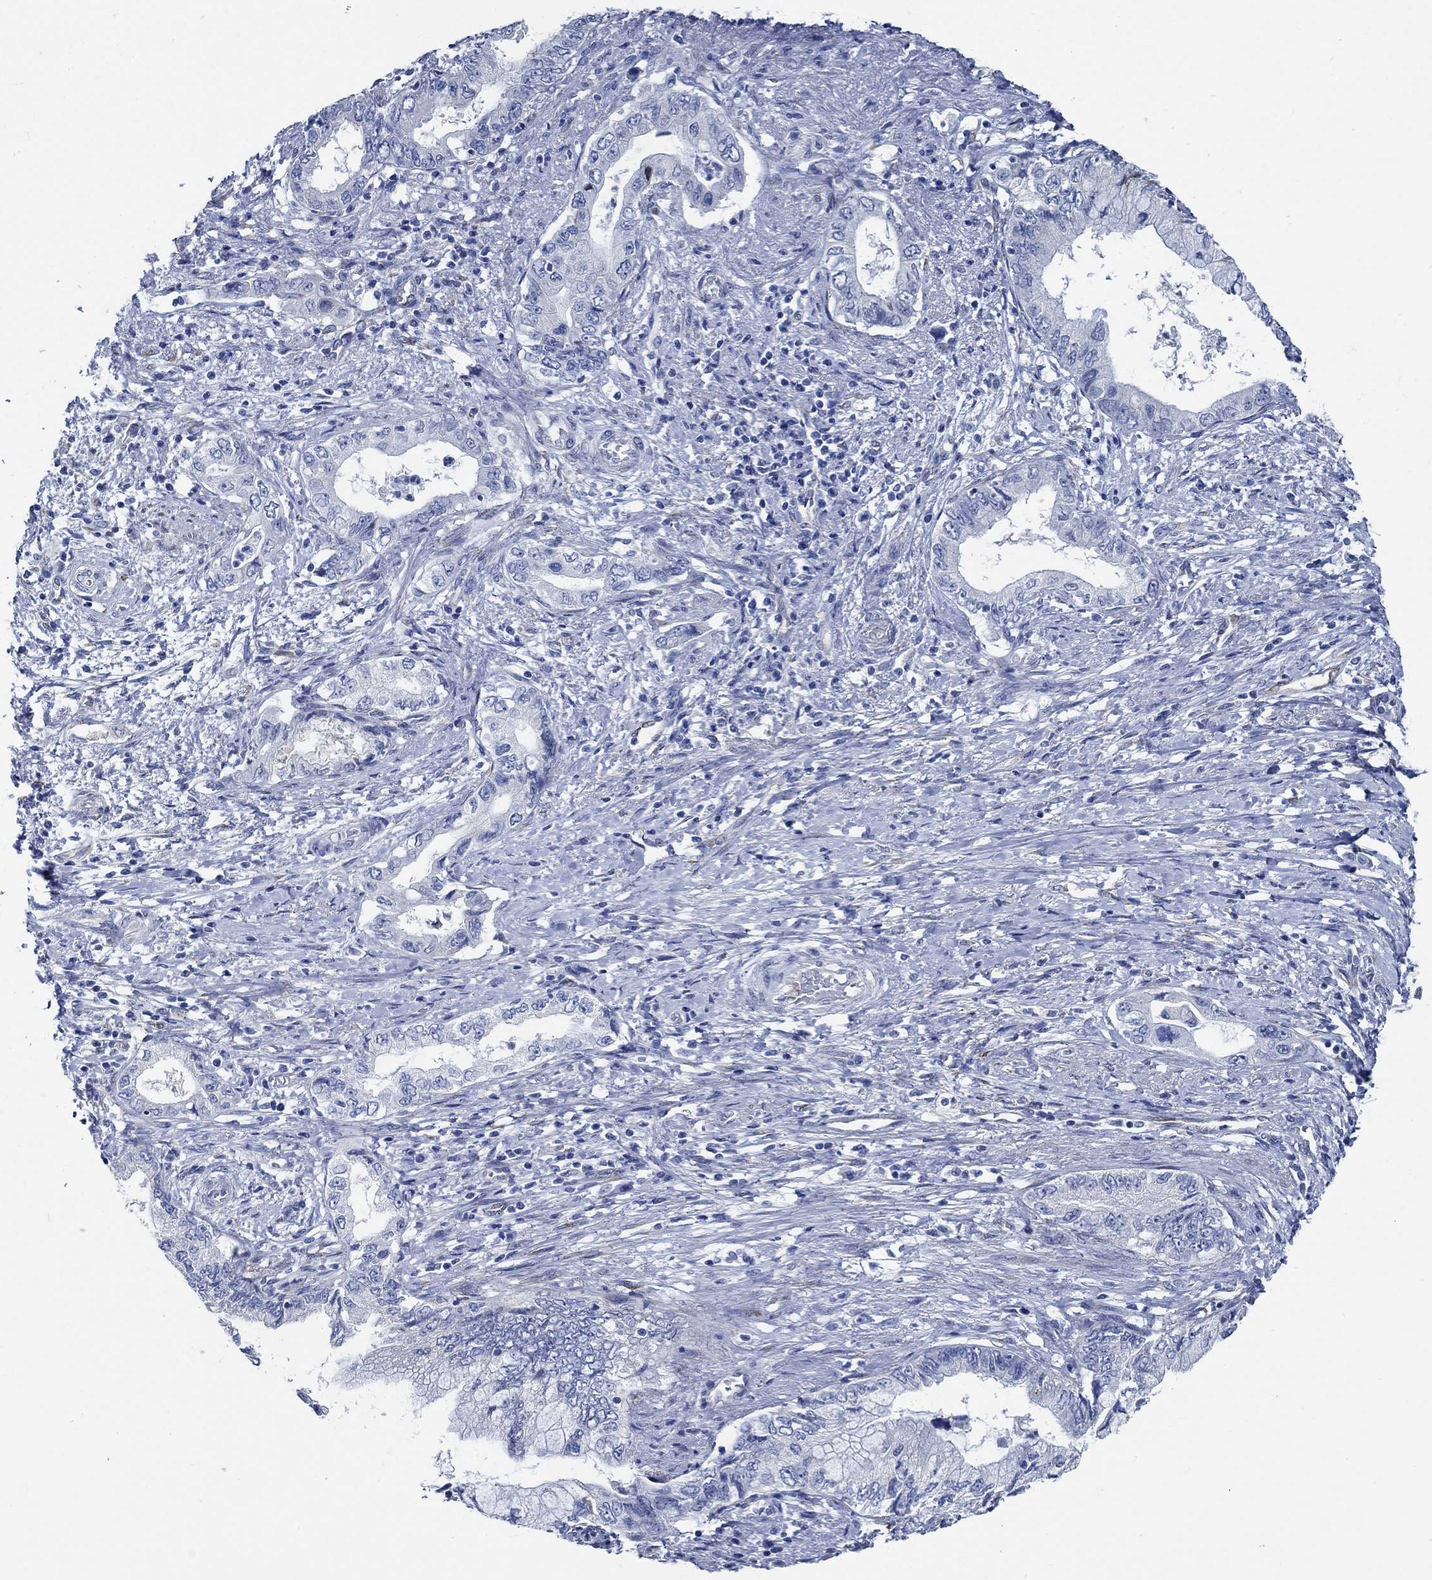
{"staining": {"intensity": "negative", "quantity": "none", "location": "none"}, "tissue": "pancreatic cancer", "cell_type": "Tumor cells", "image_type": "cancer", "snomed": [{"axis": "morphology", "description": "Adenocarcinoma, NOS"}, {"axis": "topography", "description": "Pancreas"}], "caption": "A high-resolution image shows immunohistochemistry (IHC) staining of pancreatic cancer (adenocarcinoma), which exhibits no significant positivity in tumor cells.", "gene": "HECW2", "patient": {"sex": "female", "age": 73}}